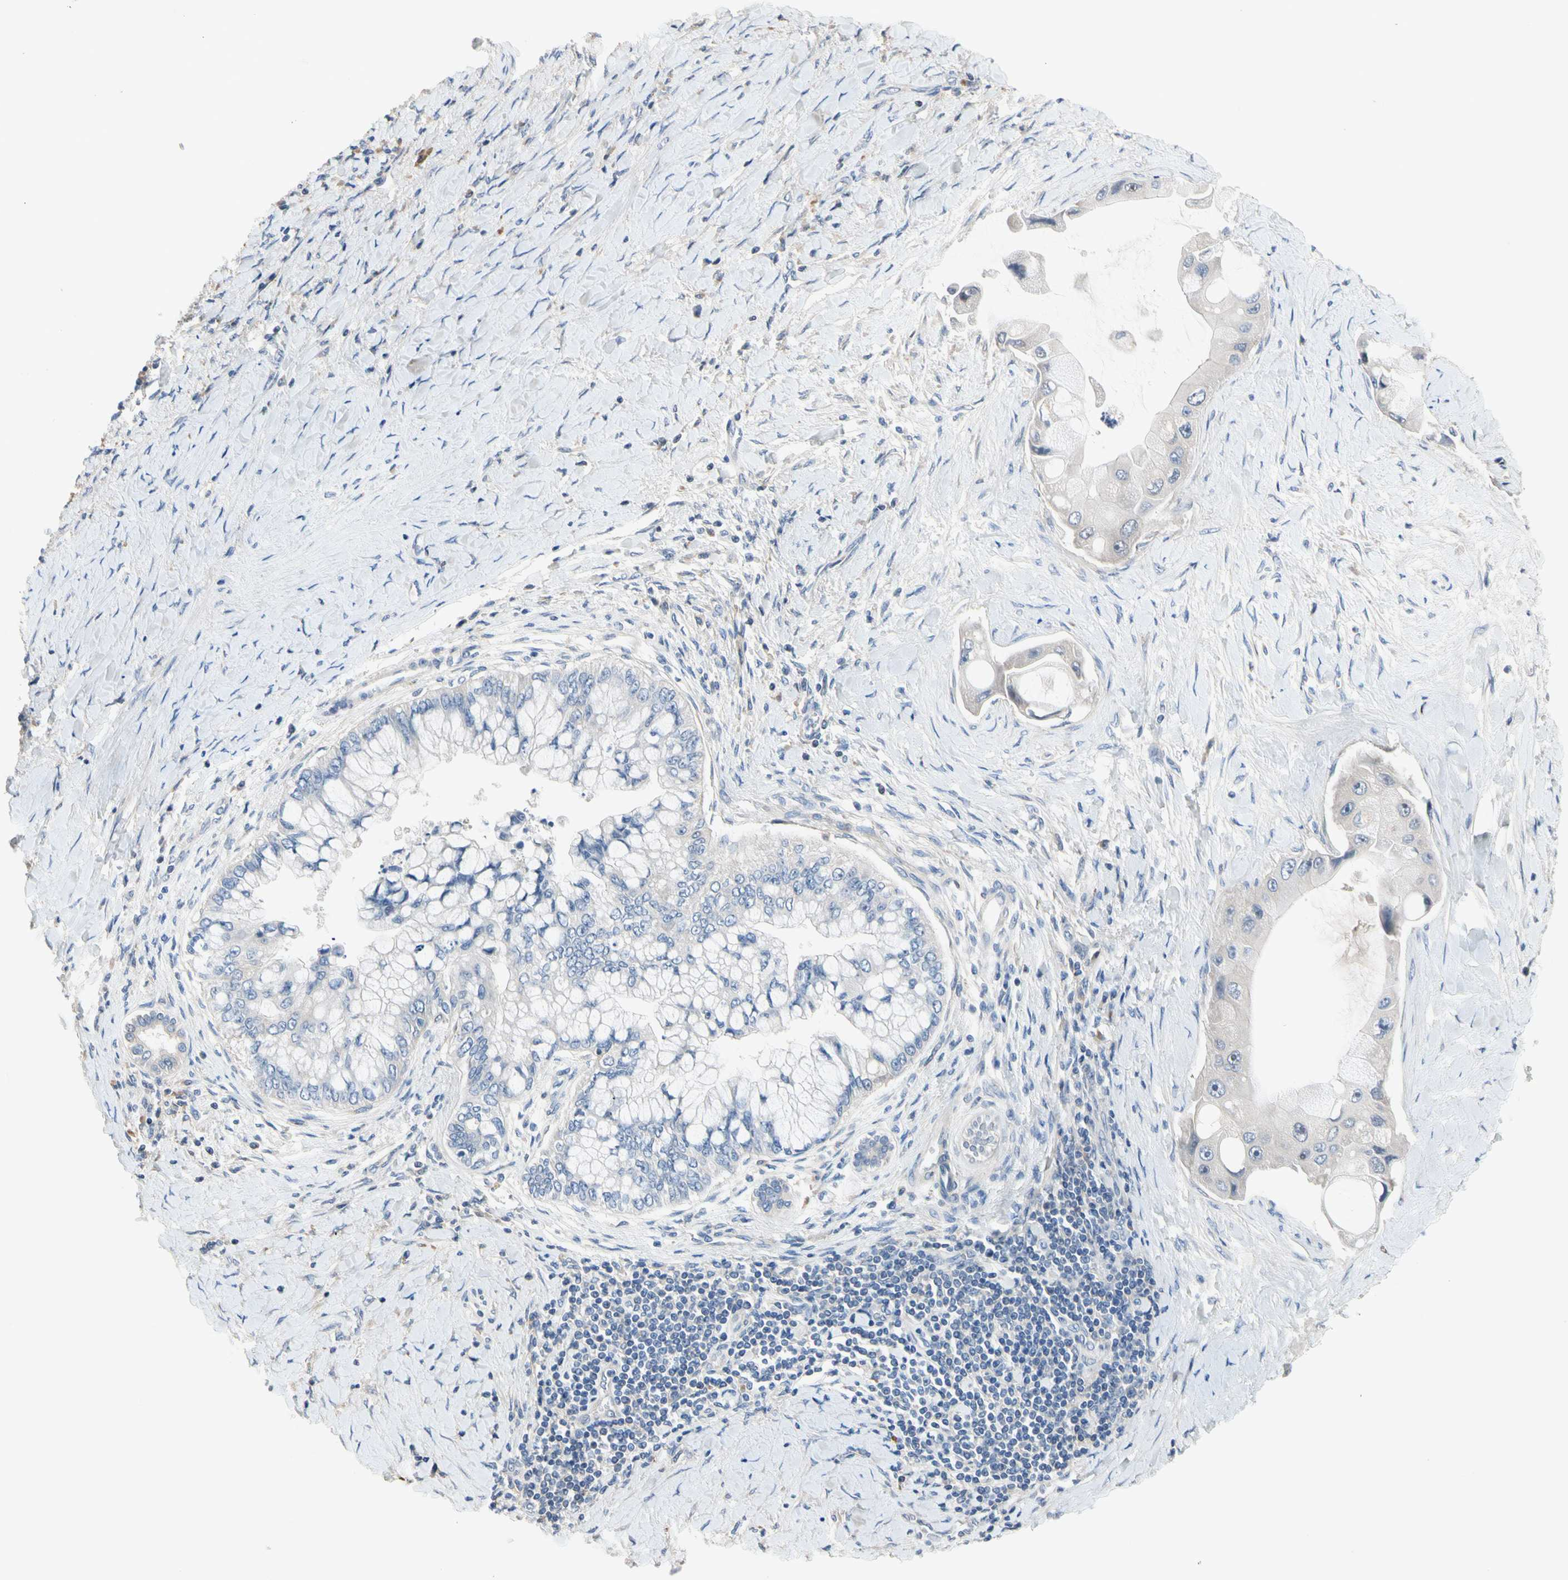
{"staining": {"intensity": "weak", "quantity": "<25%", "location": "cytoplasmic/membranous"}, "tissue": "liver cancer", "cell_type": "Tumor cells", "image_type": "cancer", "snomed": [{"axis": "morphology", "description": "Normal tissue, NOS"}, {"axis": "morphology", "description": "Cholangiocarcinoma"}, {"axis": "topography", "description": "Liver"}, {"axis": "topography", "description": "Peripheral nerve tissue"}], "caption": "There is no significant positivity in tumor cells of liver cancer (cholangiocarcinoma).", "gene": "GAS6", "patient": {"sex": "male", "age": 50}}